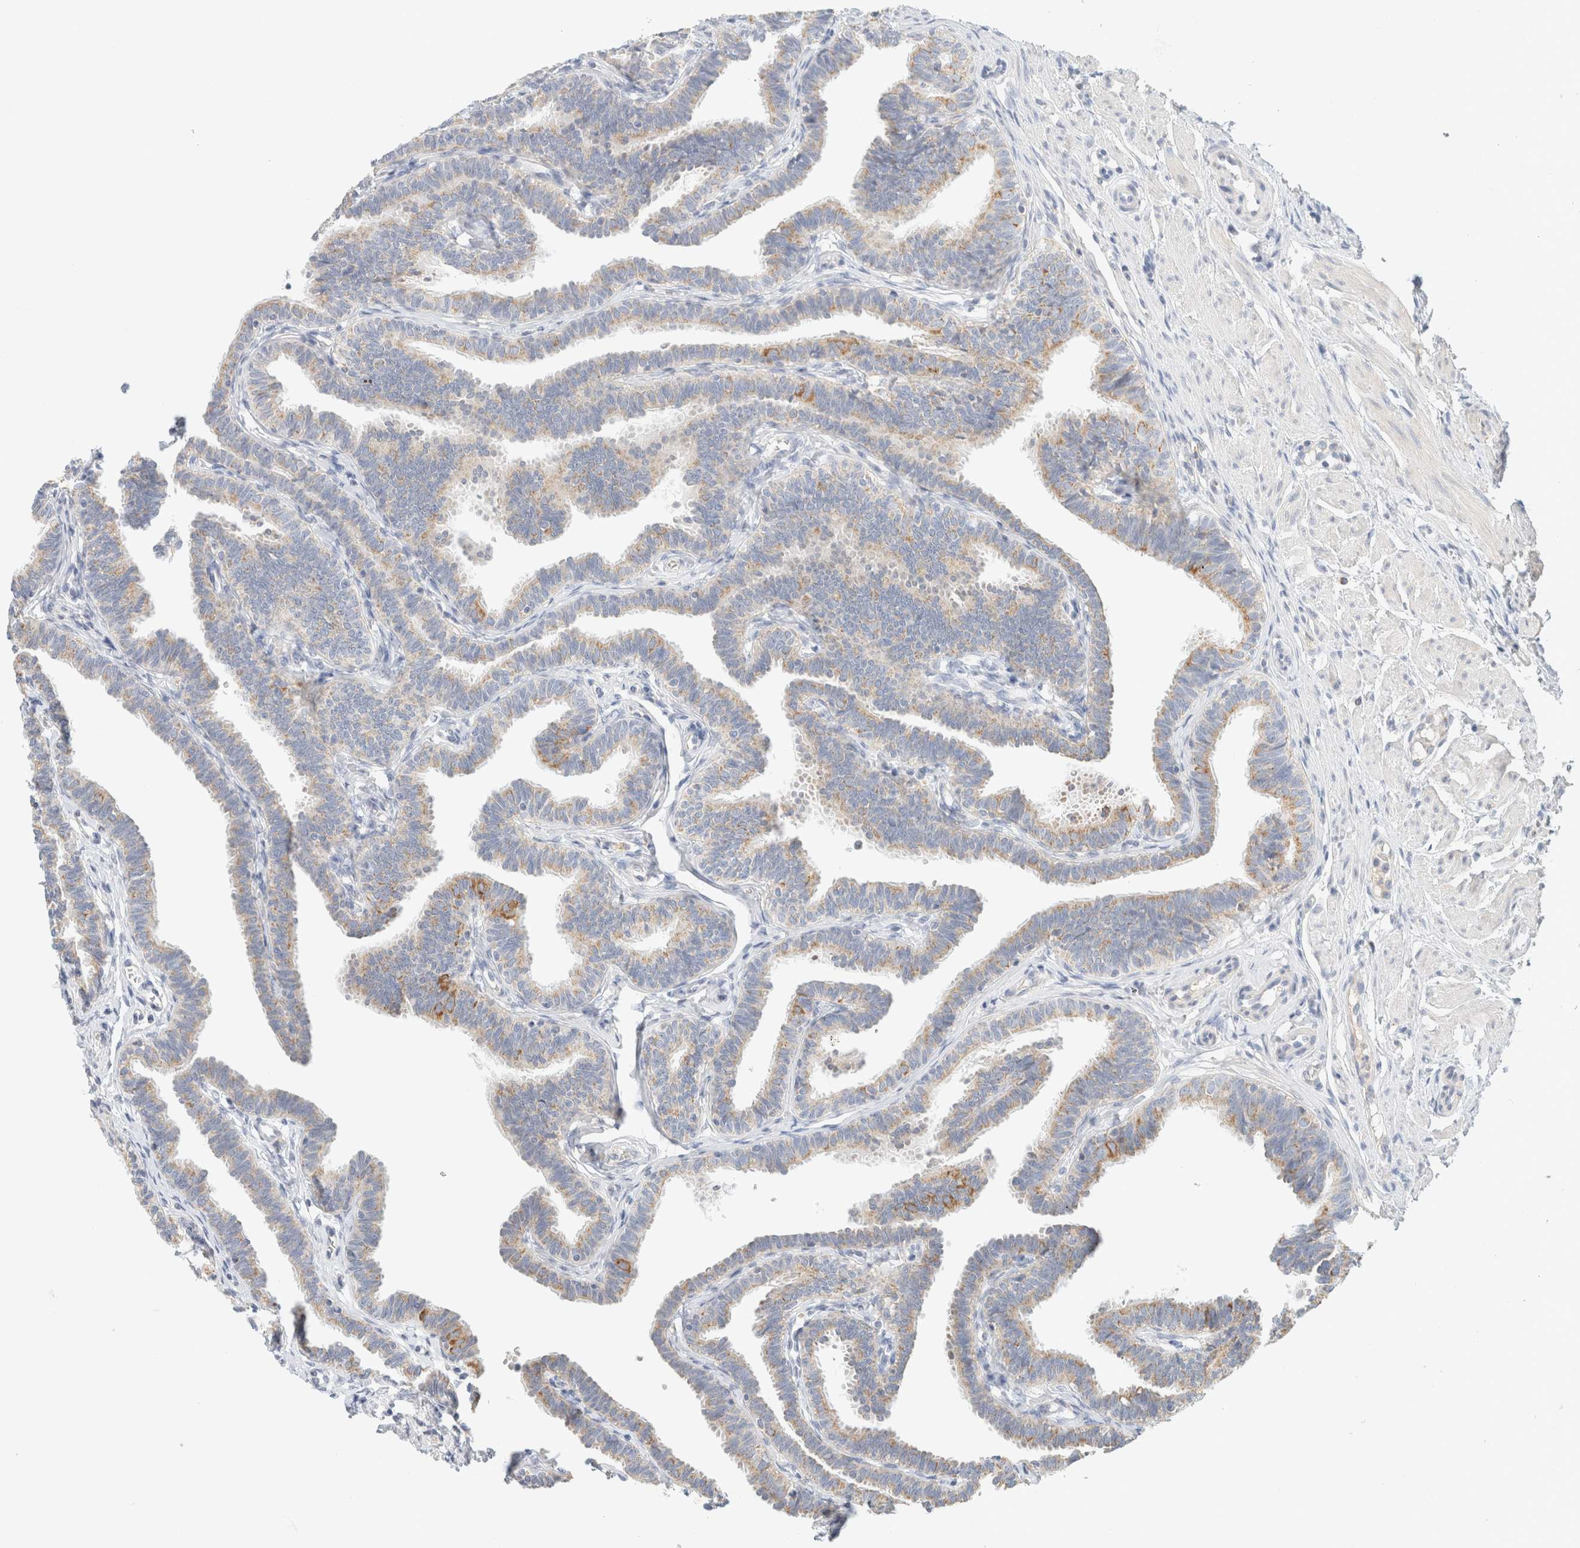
{"staining": {"intensity": "moderate", "quantity": "25%-75%", "location": "cytoplasmic/membranous"}, "tissue": "fallopian tube", "cell_type": "Glandular cells", "image_type": "normal", "snomed": [{"axis": "morphology", "description": "Normal tissue, NOS"}, {"axis": "topography", "description": "Fallopian tube"}, {"axis": "topography", "description": "Ovary"}], "caption": "Immunohistochemistry of normal human fallopian tube exhibits medium levels of moderate cytoplasmic/membranous staining in about 25%-75% of glandular cells. (DAB (3,3'-diaminobenzidine) IHC, brown staining for protein, blue staining for nuclei).", "gene": "HDHD3", "patient": {"sex": "female", "age": 23}}